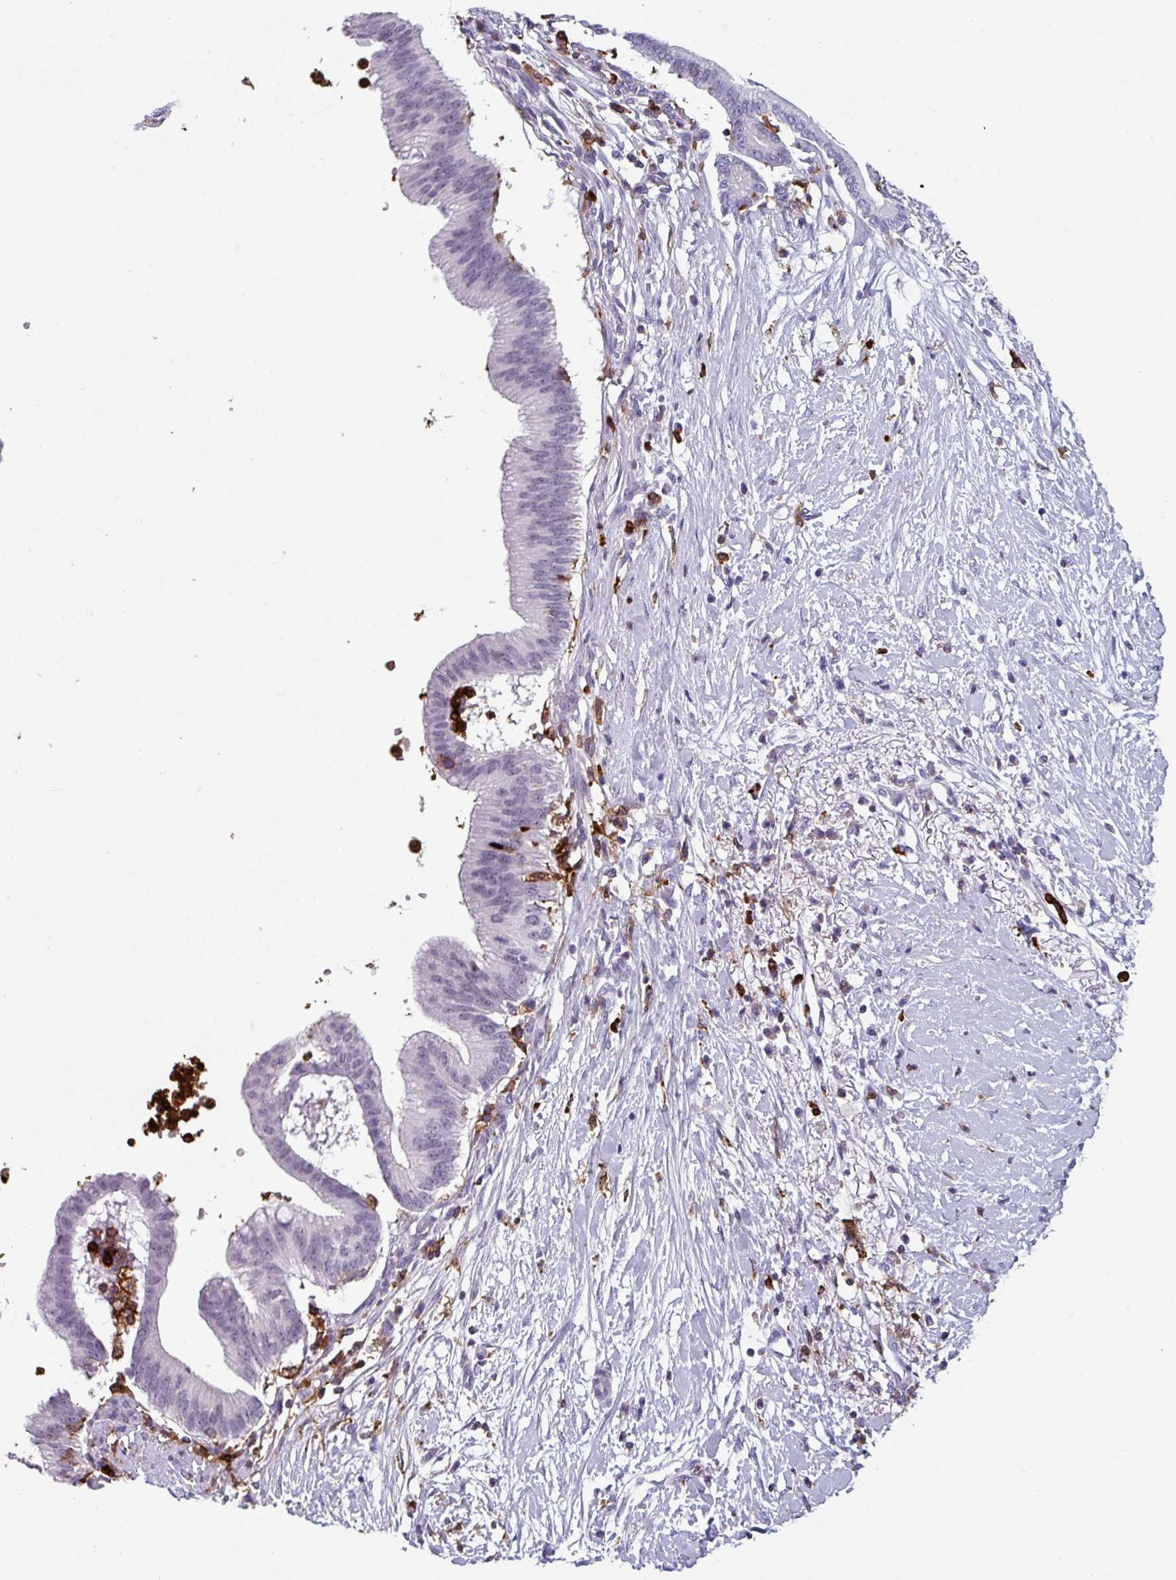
{"staining": {"intensity": "negative", "quantity": "none", "location": "none"}, "tissue": "pancreatic cancer", "cell_type": "Tumor cells", "image_type": "cancer", "snomed": [{"axis": "morphology", "description": "Adenocarcinoma, NOS"}, {"axis": "topography", "description": "Pancreas"}], "caption": "High magnification brightfield microscopy of pancreatic cancer stained with DAB (3,3'-diaminobenzidine) (brown) and counterstained with hematoxylin (blue): tumor cells show no significant positivity.", "gene": "EXOSC5", "patient": {"sex": "male", "age": 68}}